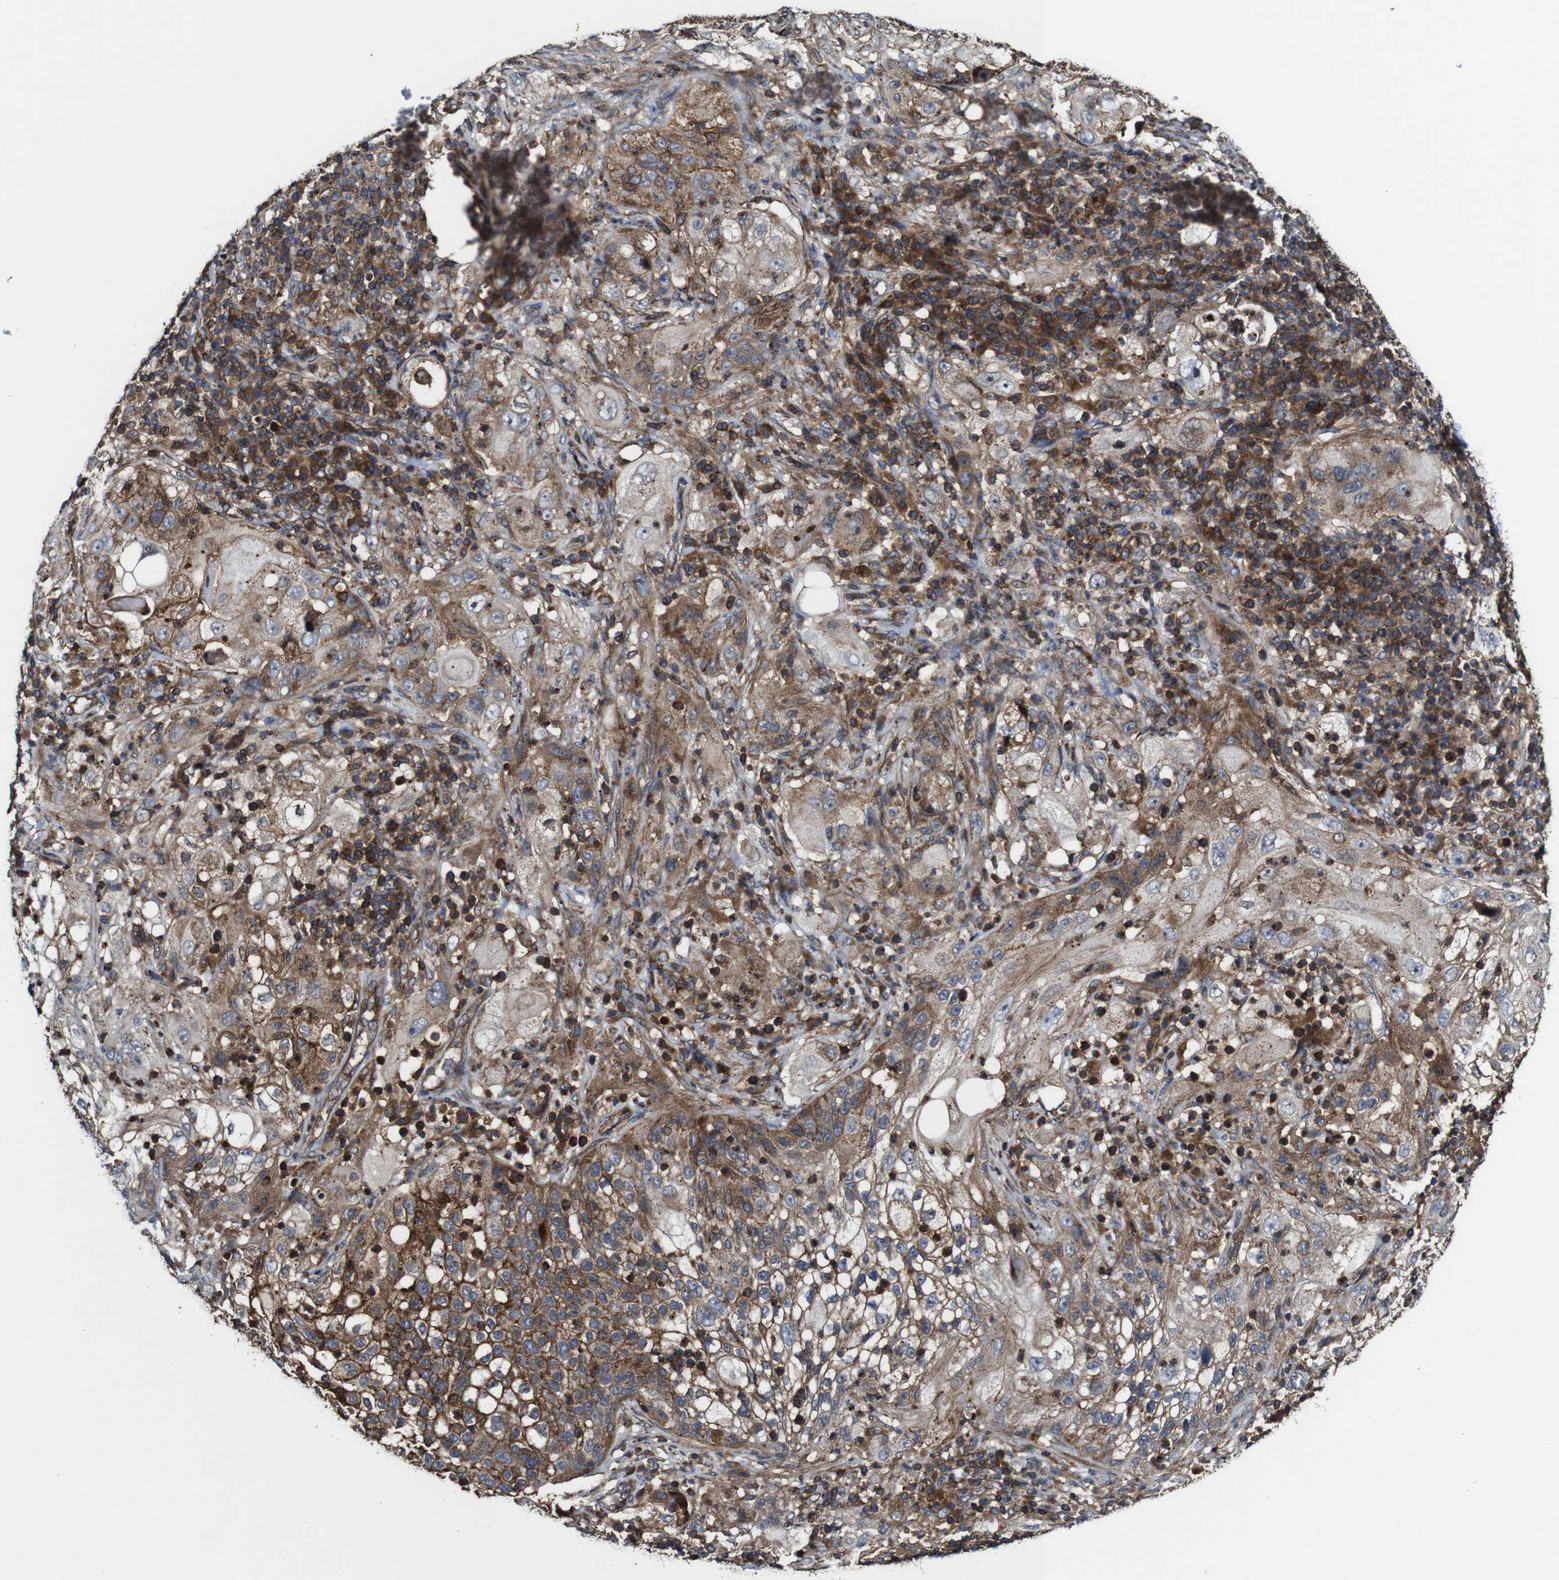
{"staining": {"intensity": "moderate", "quantity": ">75%", "location": "cytoplasmic/membranous"}, "tissue": "lung cancer", "cell_type": "Tumor cells", "image_type": "cancer", "snomed": [{"axis": "morphology", "description": "Inflammation, NOS"}, {"axis": "morphology", "description": "Squamous cell carcinoma, NOS"}, {"axis": "topography", "description": "Lymph node"}, {"axis": "topography", "description": "Soft tissue"}, {"axis": "topography", "description": "Lung"}], "caption": "Tumor cells show medium levels of moderate cytoplasmic/membranous expression in approximately >75% of cells in lung cancer (squamous cell carcinoma).", "gene": "TNIK", "patient": {"sex": "male", "age": 66}}